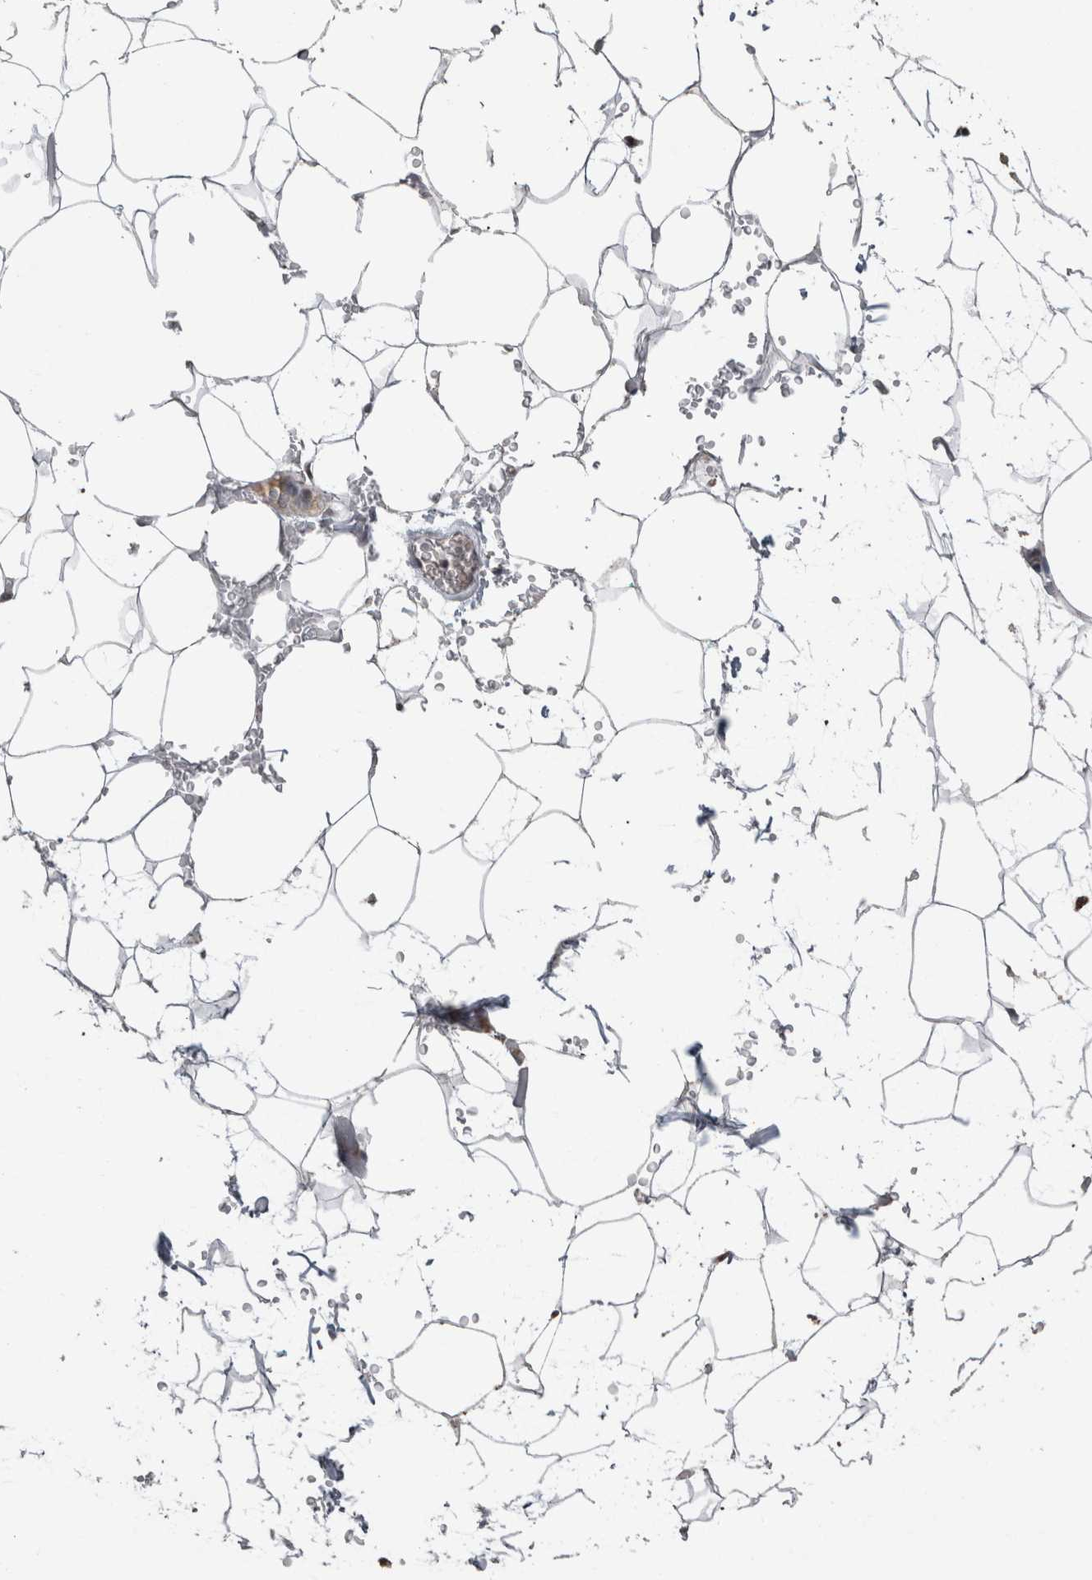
{"staining": {"intensity": "negative", "quantity": "none", "location": "none"}, "tissue": "adipose tissue", "cell_type": "Adipocytes", "image_type": "normal", "snomed": [{"axis": "morphology", "description": "Normal tissue, NOS"}, {"axis": "topography", "description": "Soft tissue"}], "caption": "An immunohistochemistry (IHC) micrograph of normal adipose tissue is shown. There is no staining in adipocytes of adipose tissue. (IHC, brightfield microscopy, high magnification).", "gene": "POLD2", "patient": {"sex": "male", "age": 72}}